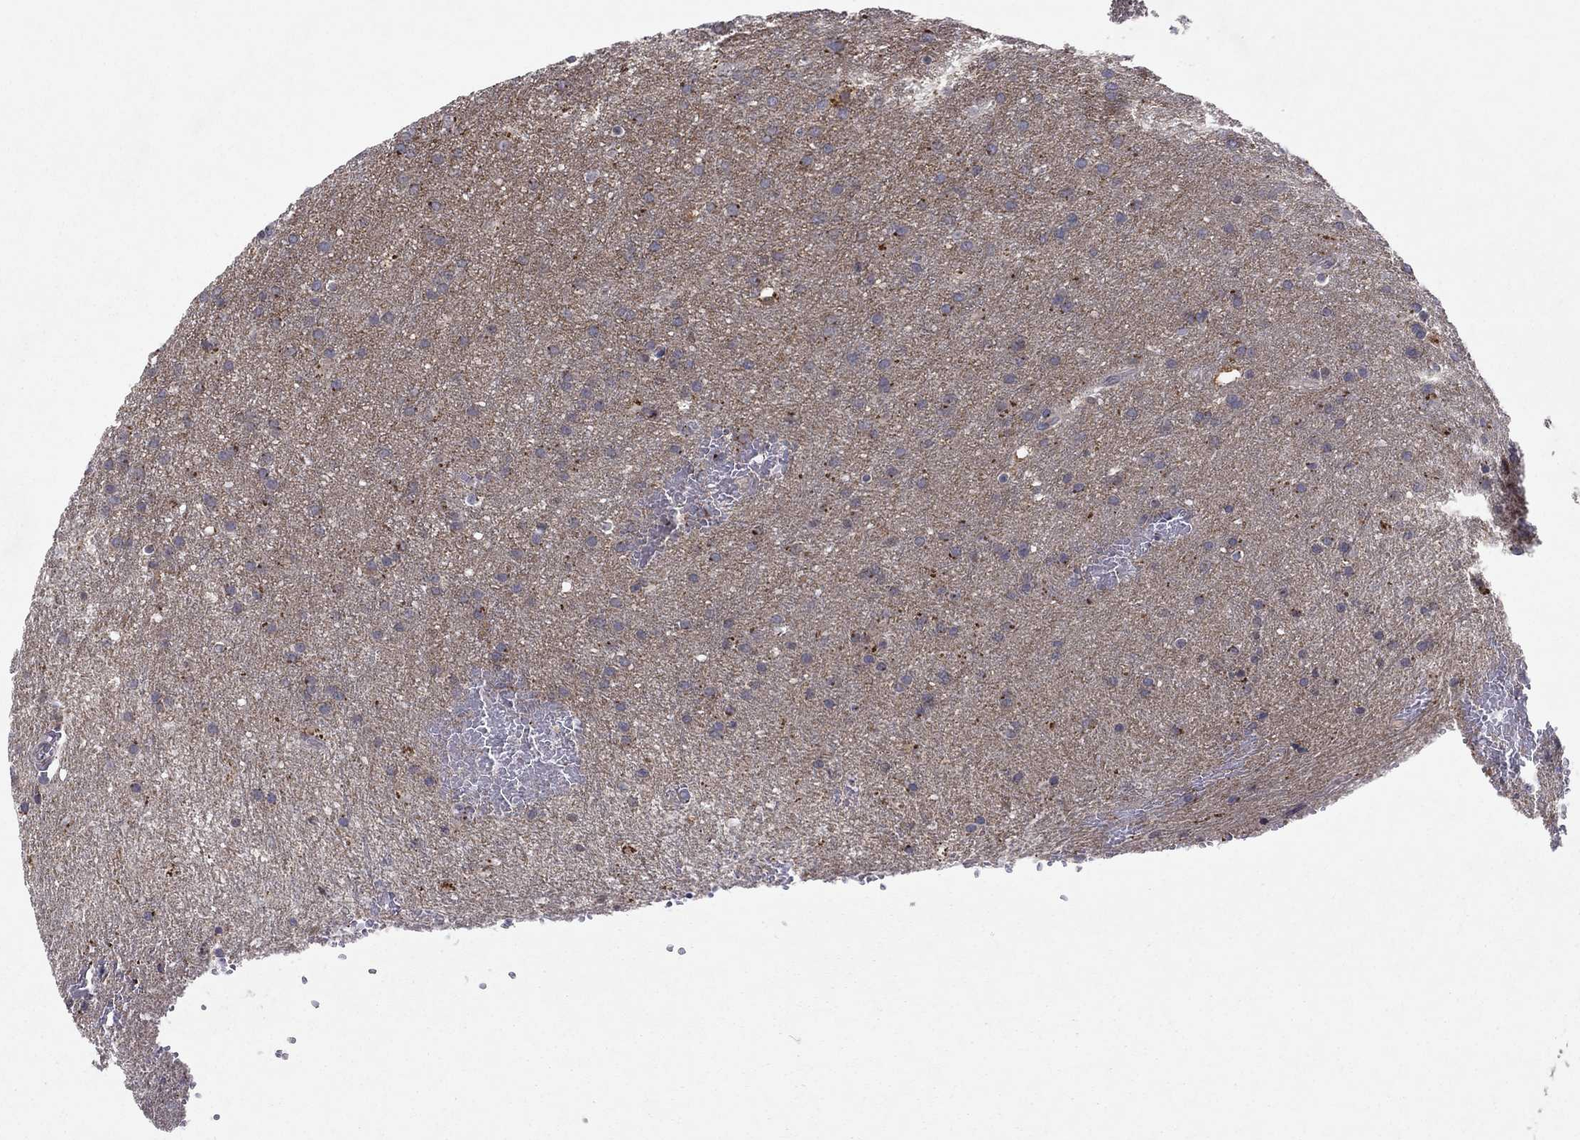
{"staining": {"intensity": "strong", "quantity": "<25%", "location": "cytoplasmic/membranous"}, "tissue": "glioma", "cell_type": "Tumor cells", "image_type": "cancer", "snomed": [{"axis": "morphology", "description": "Glioma, malignant, Low grade"}, {"axis": "topography", "description": "Brain"}], "caption": "Protein expression analysis of human glioma reveals strong cytoplasmic/membranous staining in about <25% of tumor cells.", "gene": "CRACDL", "patient": {"sex": "female", "age": 32}}